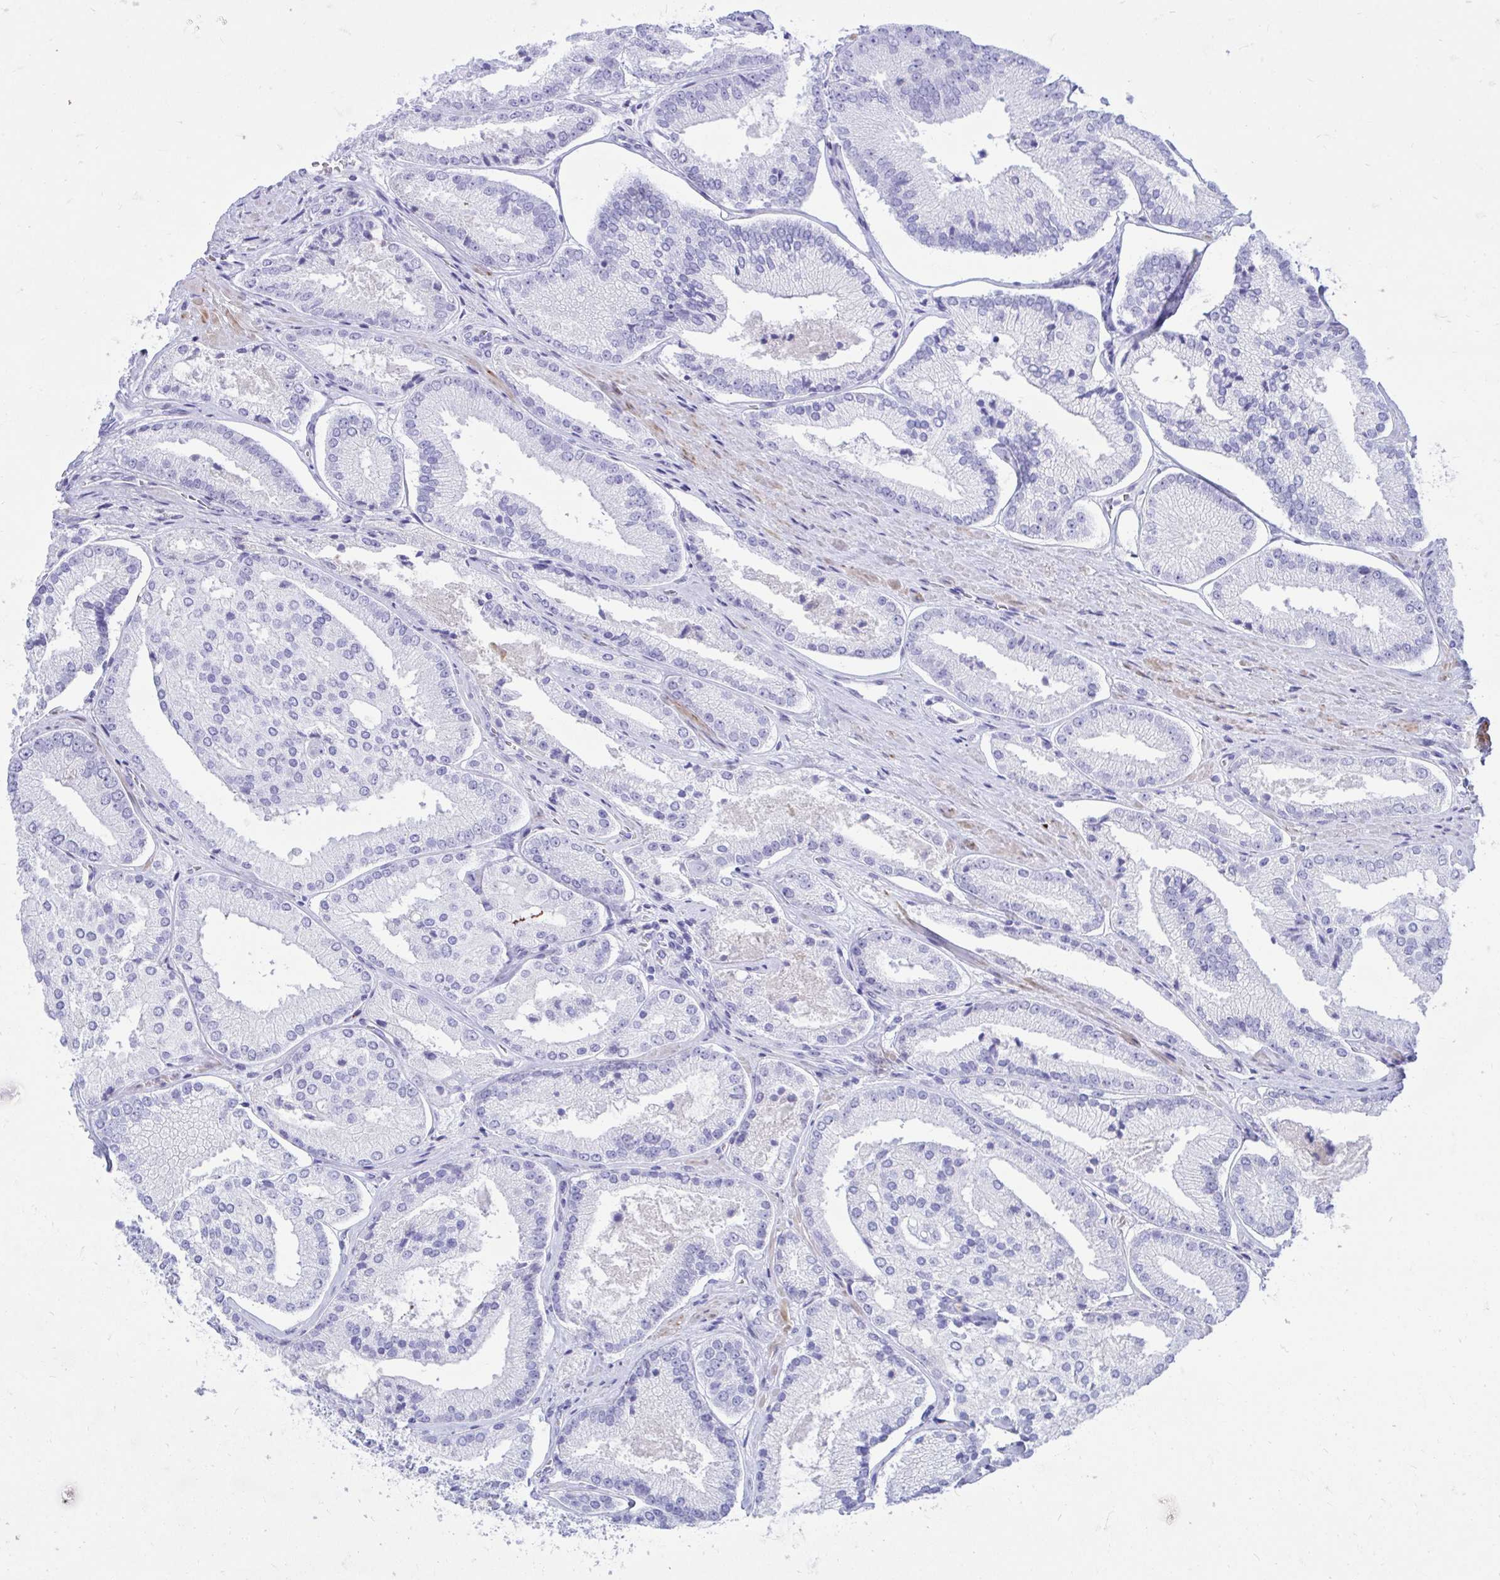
{"staining": {"intensity": "negative", "quantity": "none", "location": "none"}, "tissue": "prostate cancer", "cell_type": "Tumor cells", "image_type": "cancer", "snomed": [{"axis": "morphology", "description": "Adenocarcinoma, High grade"}, {"axis": "topography", "description": "Prostate"}], "caption": "Prostate cancer was stained to show a protein in brown. There is no significant positivity in tumor cells.", "gene": "ANKDD1B", "patient": {"sex": "male", "age": 73}}